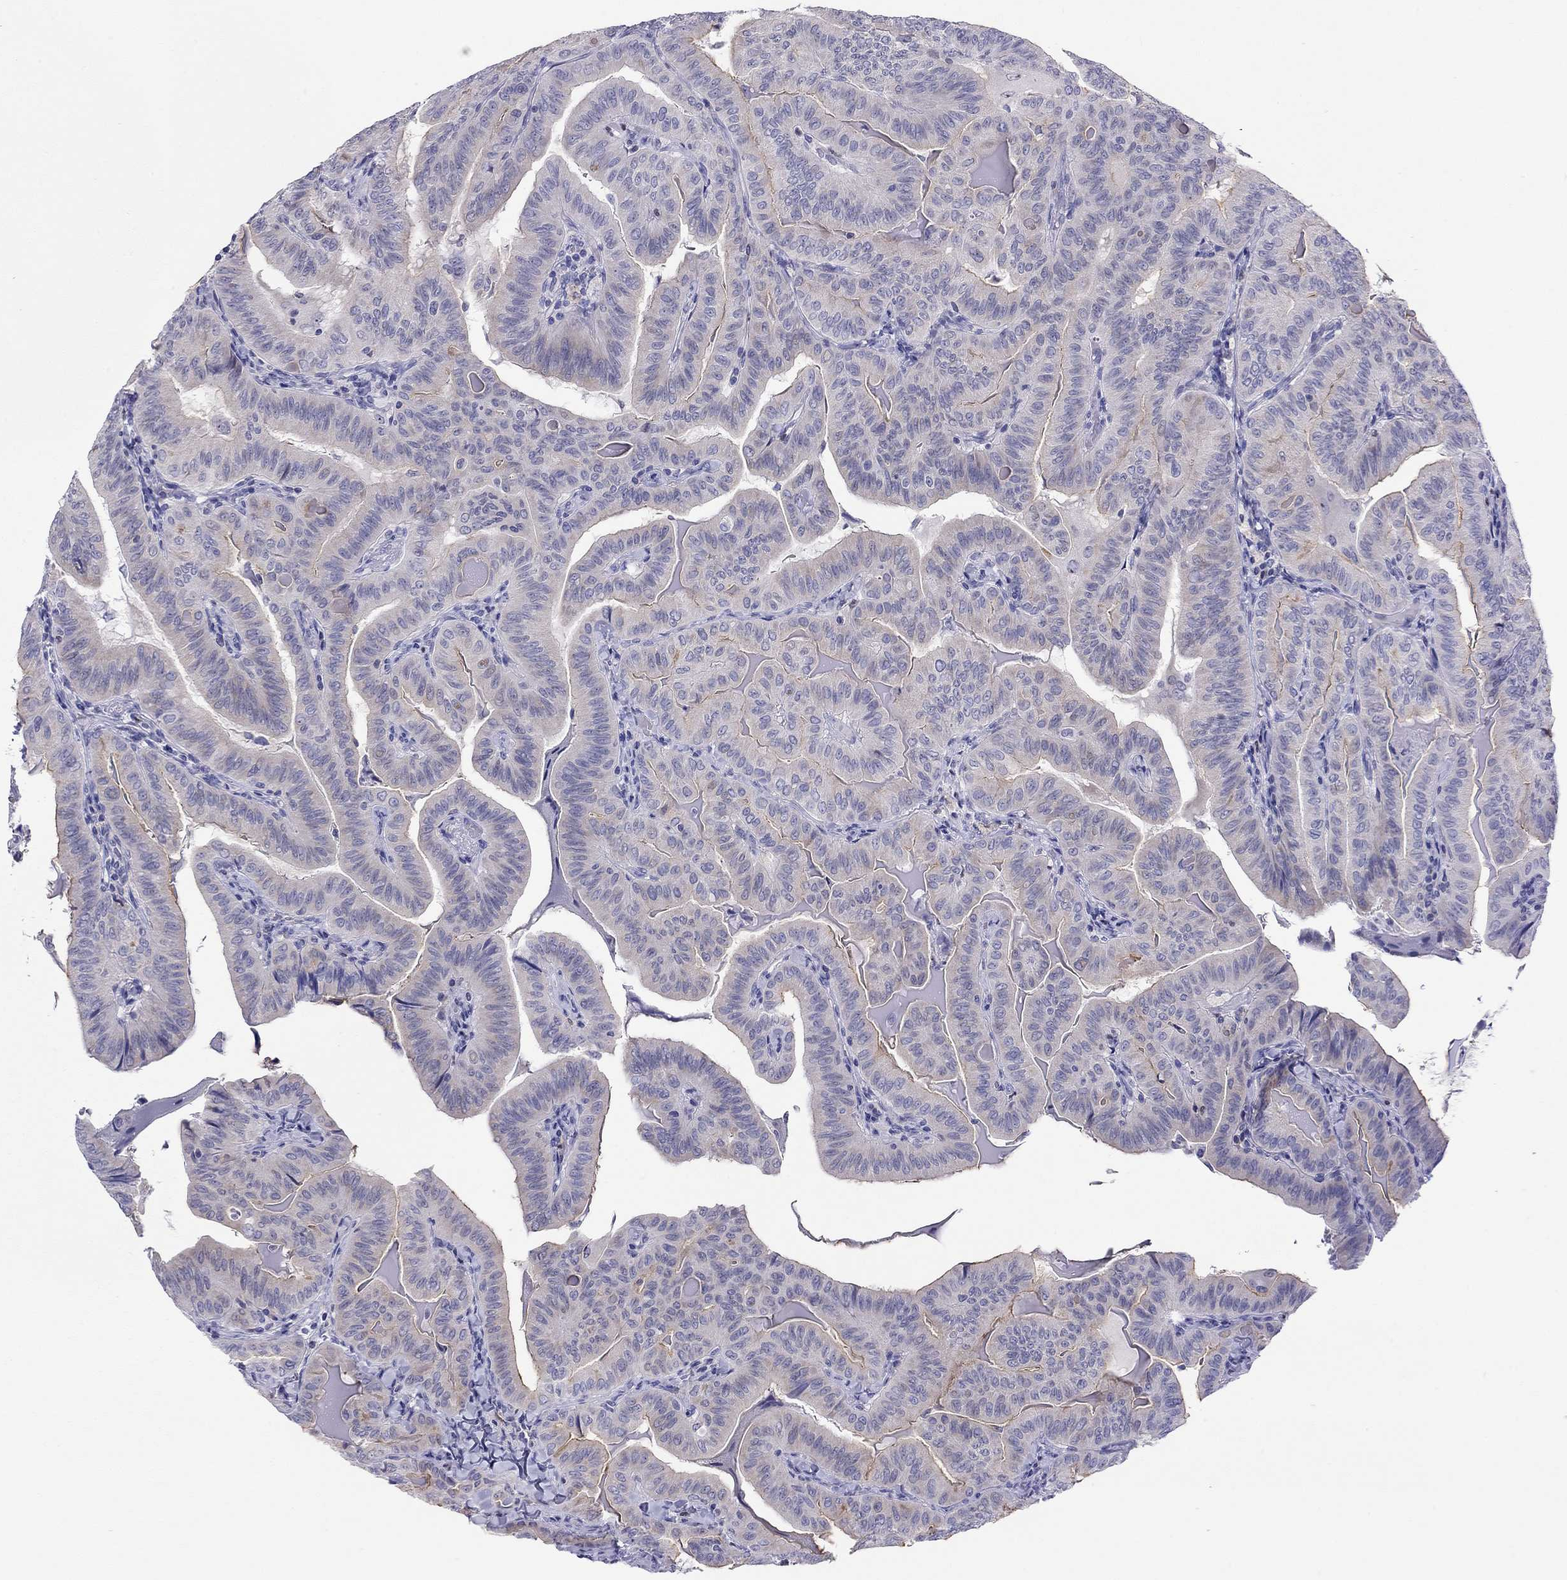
{"staining": {"intensity": "moderate", "quantity": "25%-75%", "location": "cytoplasmic/membranous"}, "tissue": "thyroid cancer", "cell_type": "Tumor cells", "image_type": "cancer", "snomed": [{"axis": "morphology", "description": "Papillary adenocarcinoma, NOS"}, {"axis": "topography", "description": "Thyroid gland"}], "caption": "This micrograph exhibits thyroid cancer stained with immunohistochemistry (IHC) to label a protein in brown. The cytoplasmic/membranous of tumor cells show moderate positivity for the protein. Nuclei are counter-stained blue.", "gene": "SLC46A2", "patient": {"sex": "female", "age": 68}}